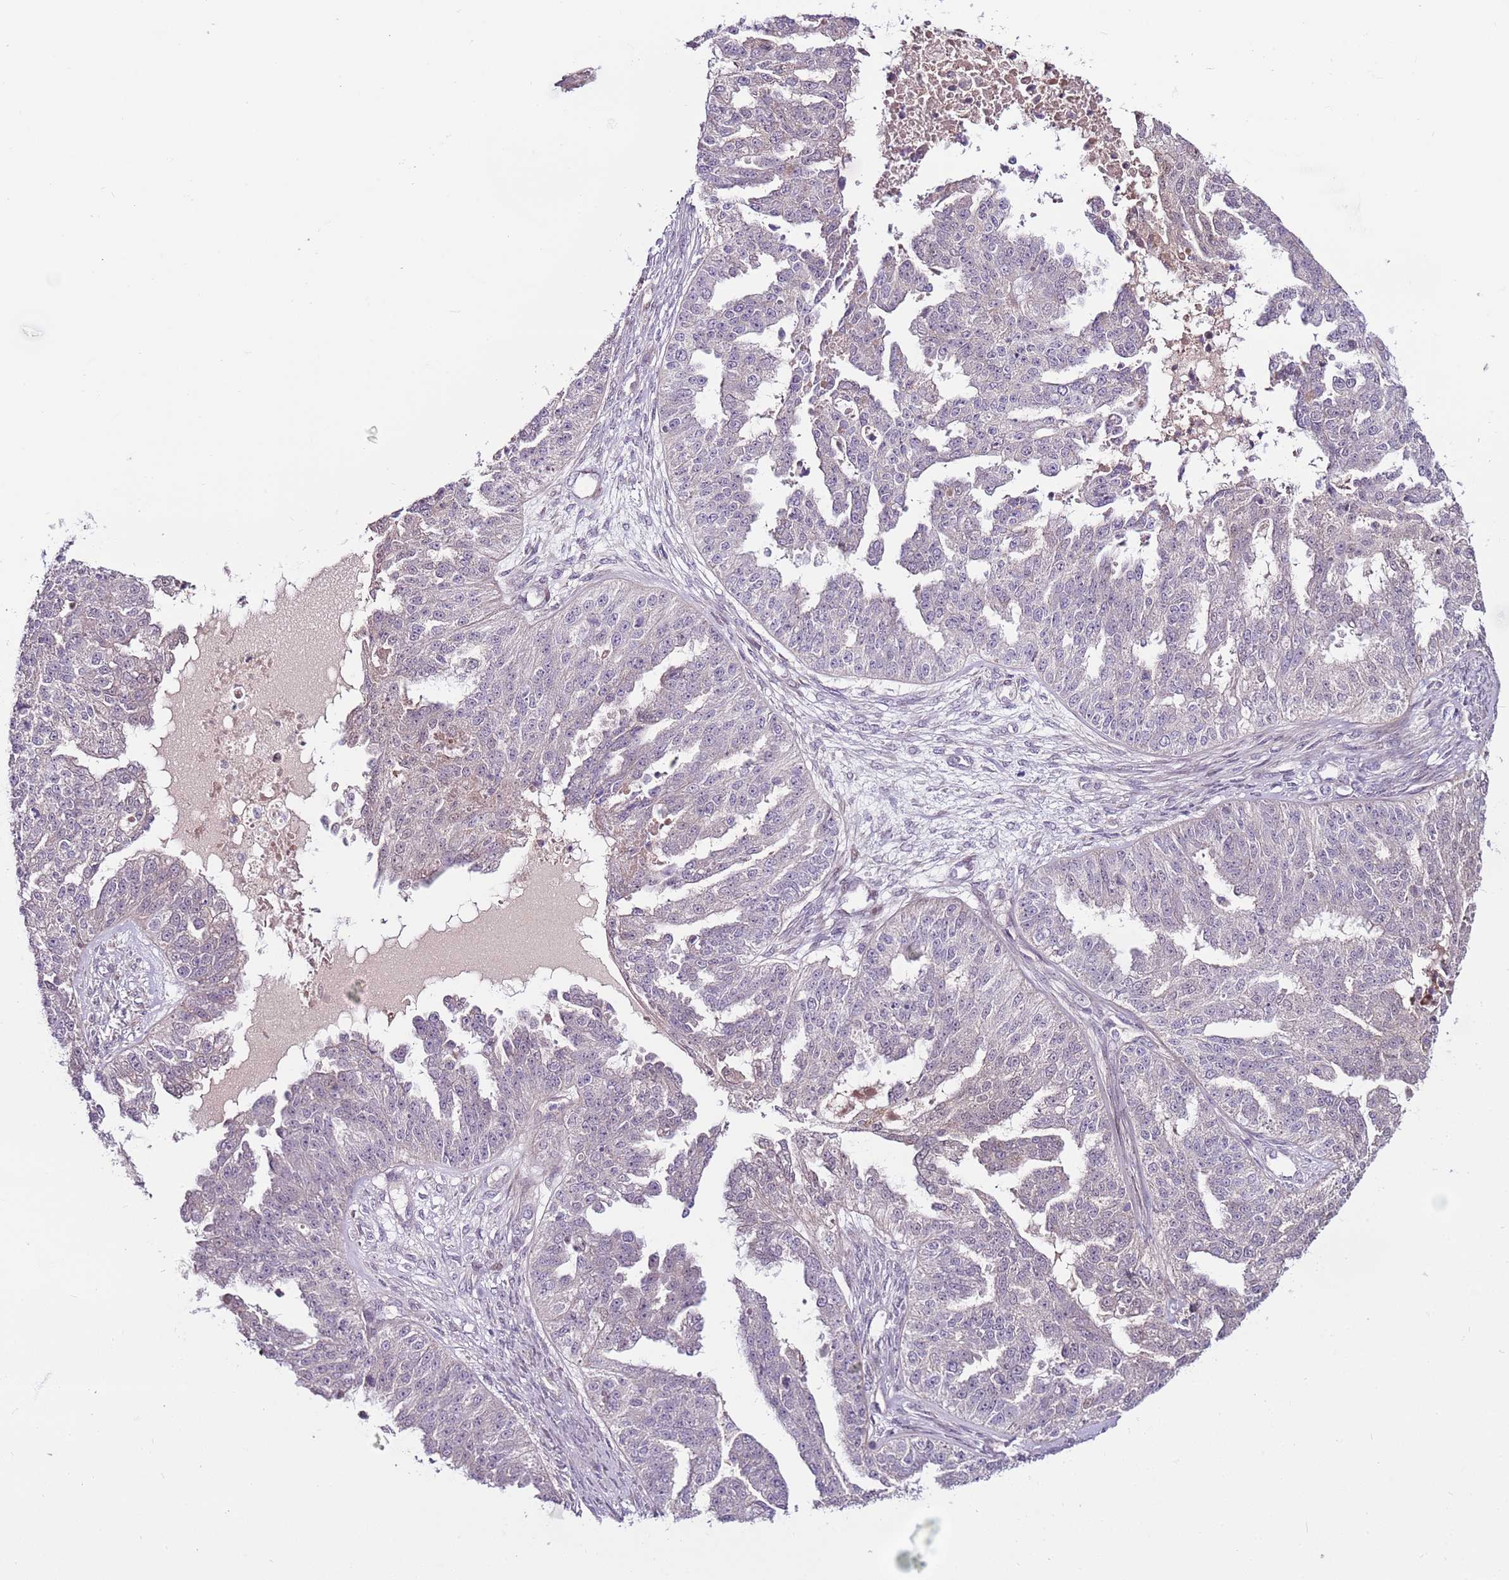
{"staining": {"intensity": "negative", "quantity": "none", "location": "none"}, "tissue": "ovarian cancer", "cell_type": "Tumor cells", "image_type": "cancer", "snomed": [{"axis": "morphology", "description": "Cystadenocarcinoma, serous, NOS"}, {"axis": "topography", "description": "Ovary"}], "caption": "A micrograph of serous cystadenocarcinoma (ovarian) stained for a protein exhibits no brown staining in tumor cells. (Brightfield microscopy of DAB immunohistochemistry at high magnification).", "gene": "MTG2", "patient": {"sex": "female", "age": 58}}